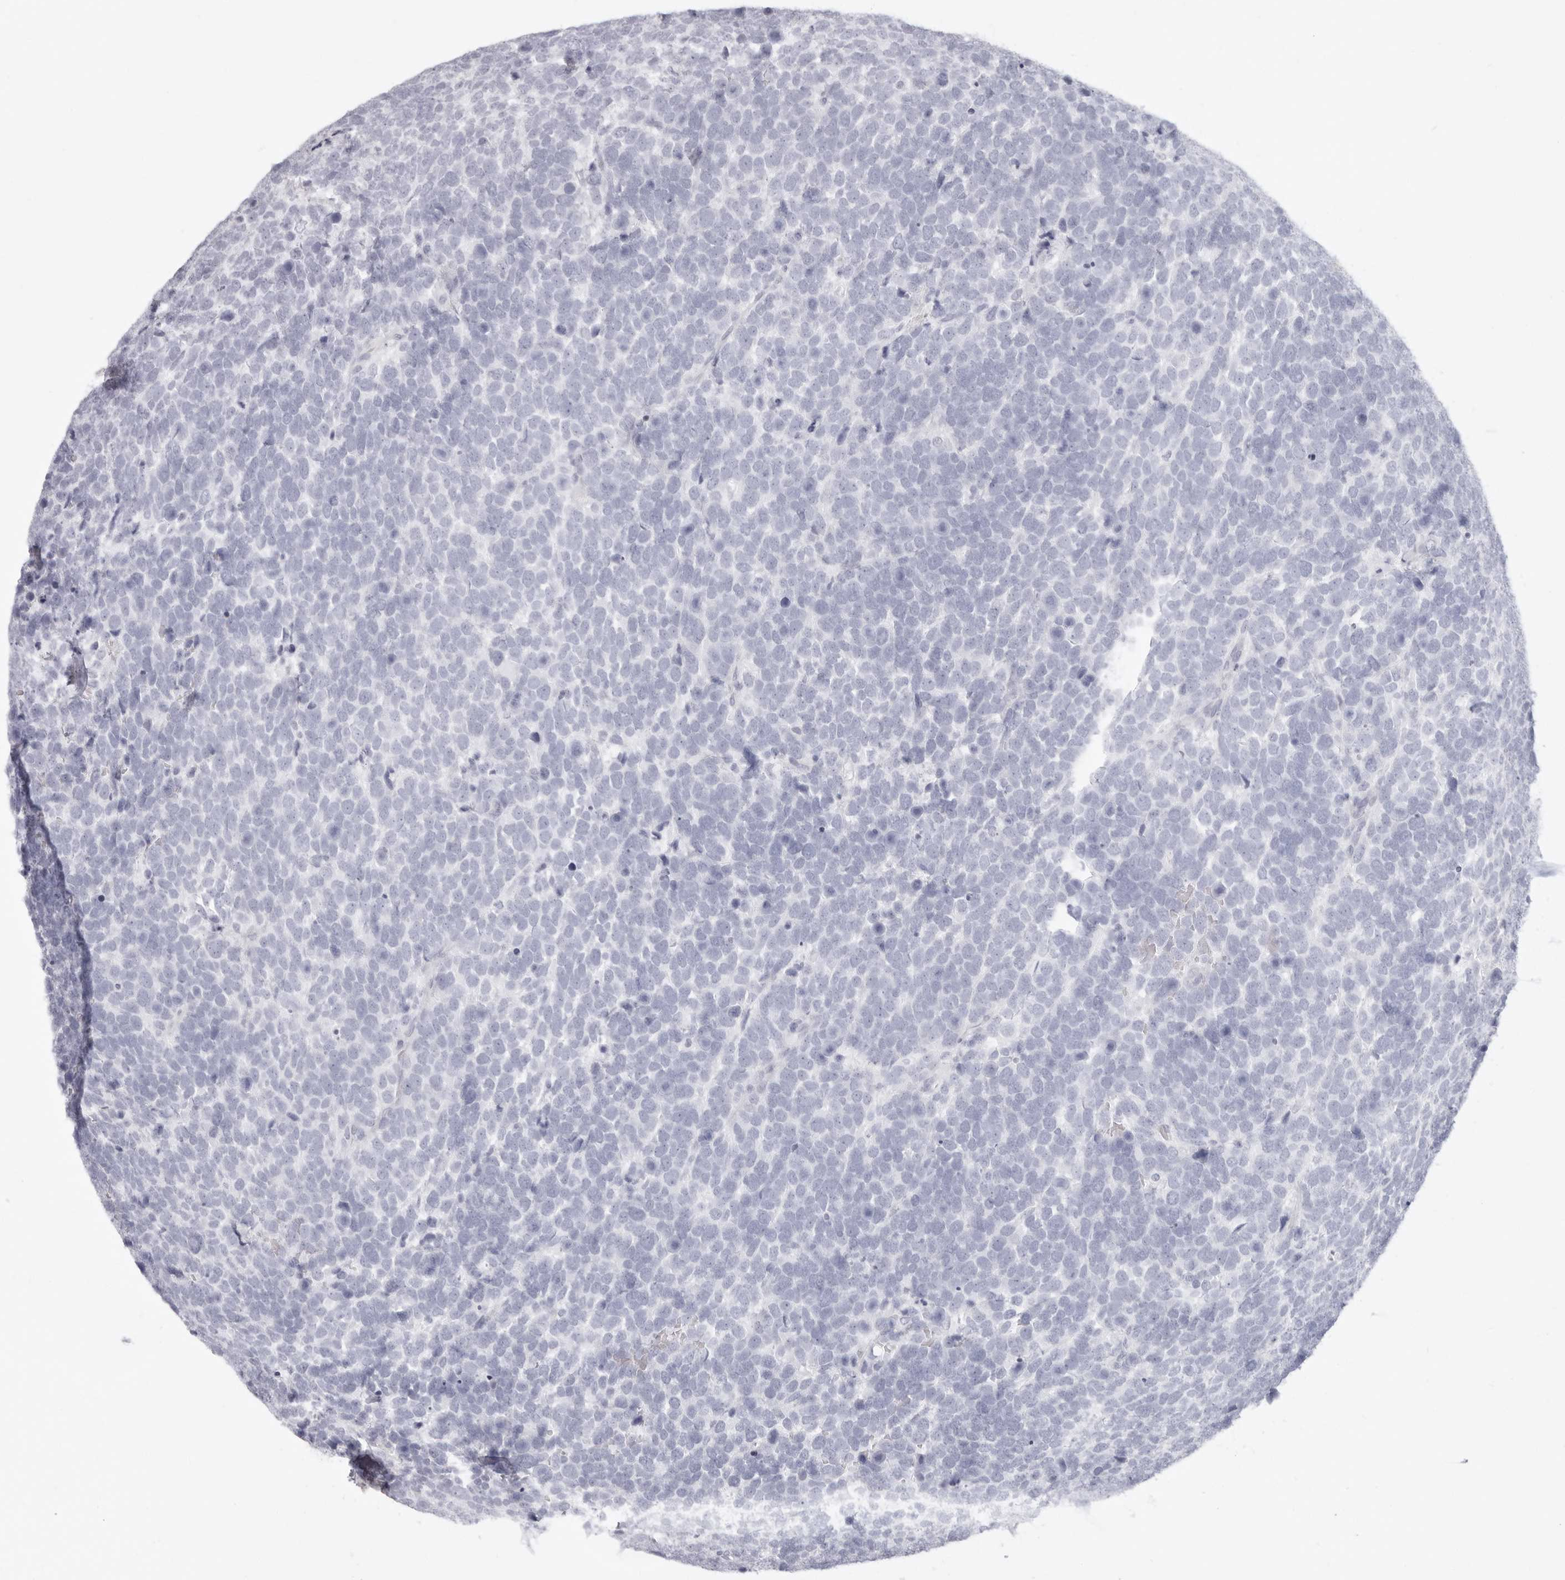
{"staining": {"intensity": "negative", "quantity": "none", "location": "none"}, "tissue": "urothelial cancer", "cell_type": "Tumor cells", "image_type": "cancer", "snomed": [{"axis": "morphology", "description": "Urothelial carcinoma, High grade"}, {"axis": "topography", "description": "Urinary bladder"}], "caption": "Immunohistochemistry photomicrograph of neoplastic tissue: high-grade urothelial carcinoma stained with DAB (3,3'-diaminobenzidine) reveals no significant protein positivity in tumor cells. (DAB IHC, high magnification).", "gene": "RXFP1", "patient": {"sex": "female", "age": 82}}